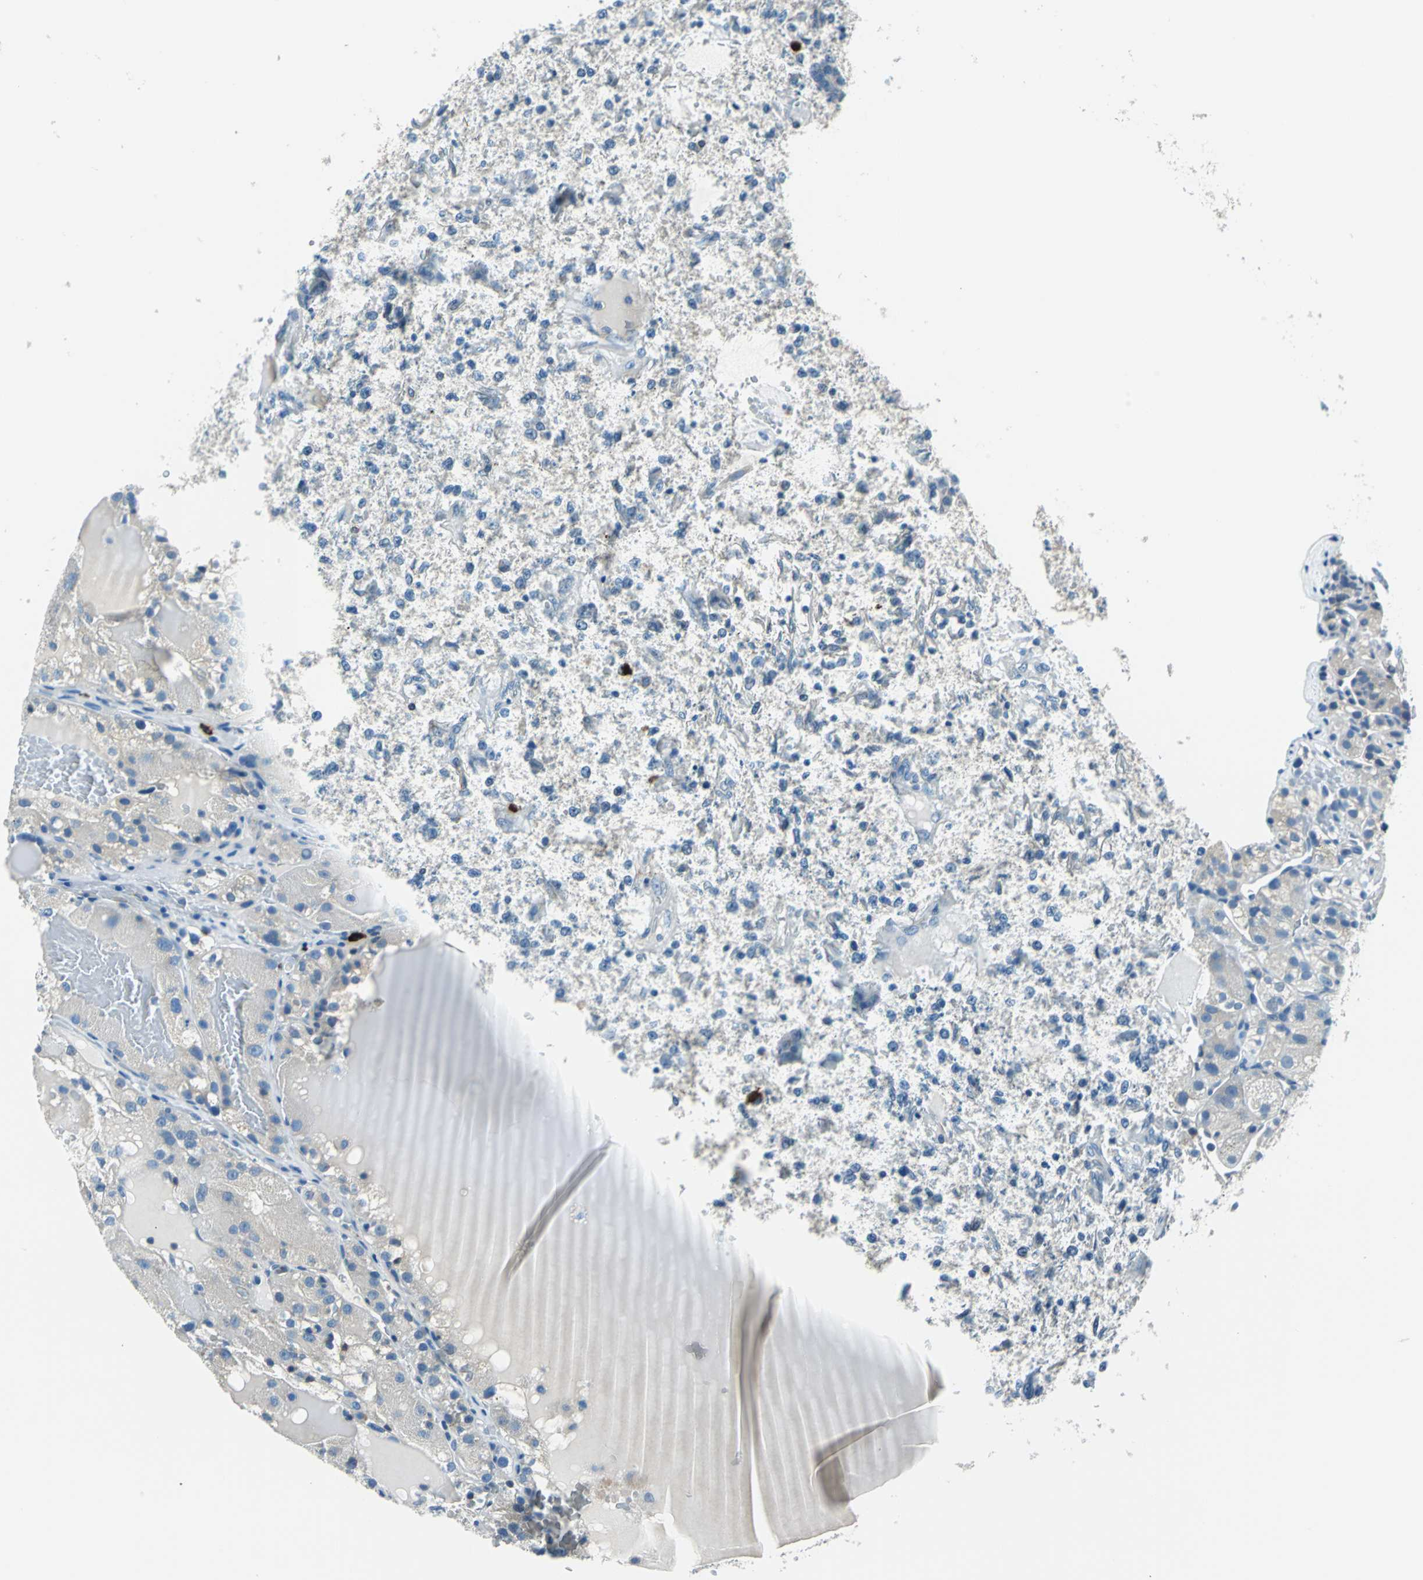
{"staining": {"intensity": "negative", "quantity": "none", "location": "none"}, "tissue": "renal cancer", "cell_type": "Tumor cells", "image_type": "cancer", "snomed": [{"axis": "morphology", "description": "Normal tissue, NOS"}, {"axis": "morphology", "description": "Adenocarcinoma, NOS"}, {"axis": "topography", "description": "Kidney"}], "caption": "This is an immunohistochemistry (IHC) image of adenocarcinoma (renal). There is no positivity in tumor cells.", "gene": "CPA3", "patient": {"sex": "male", "age": 61}}